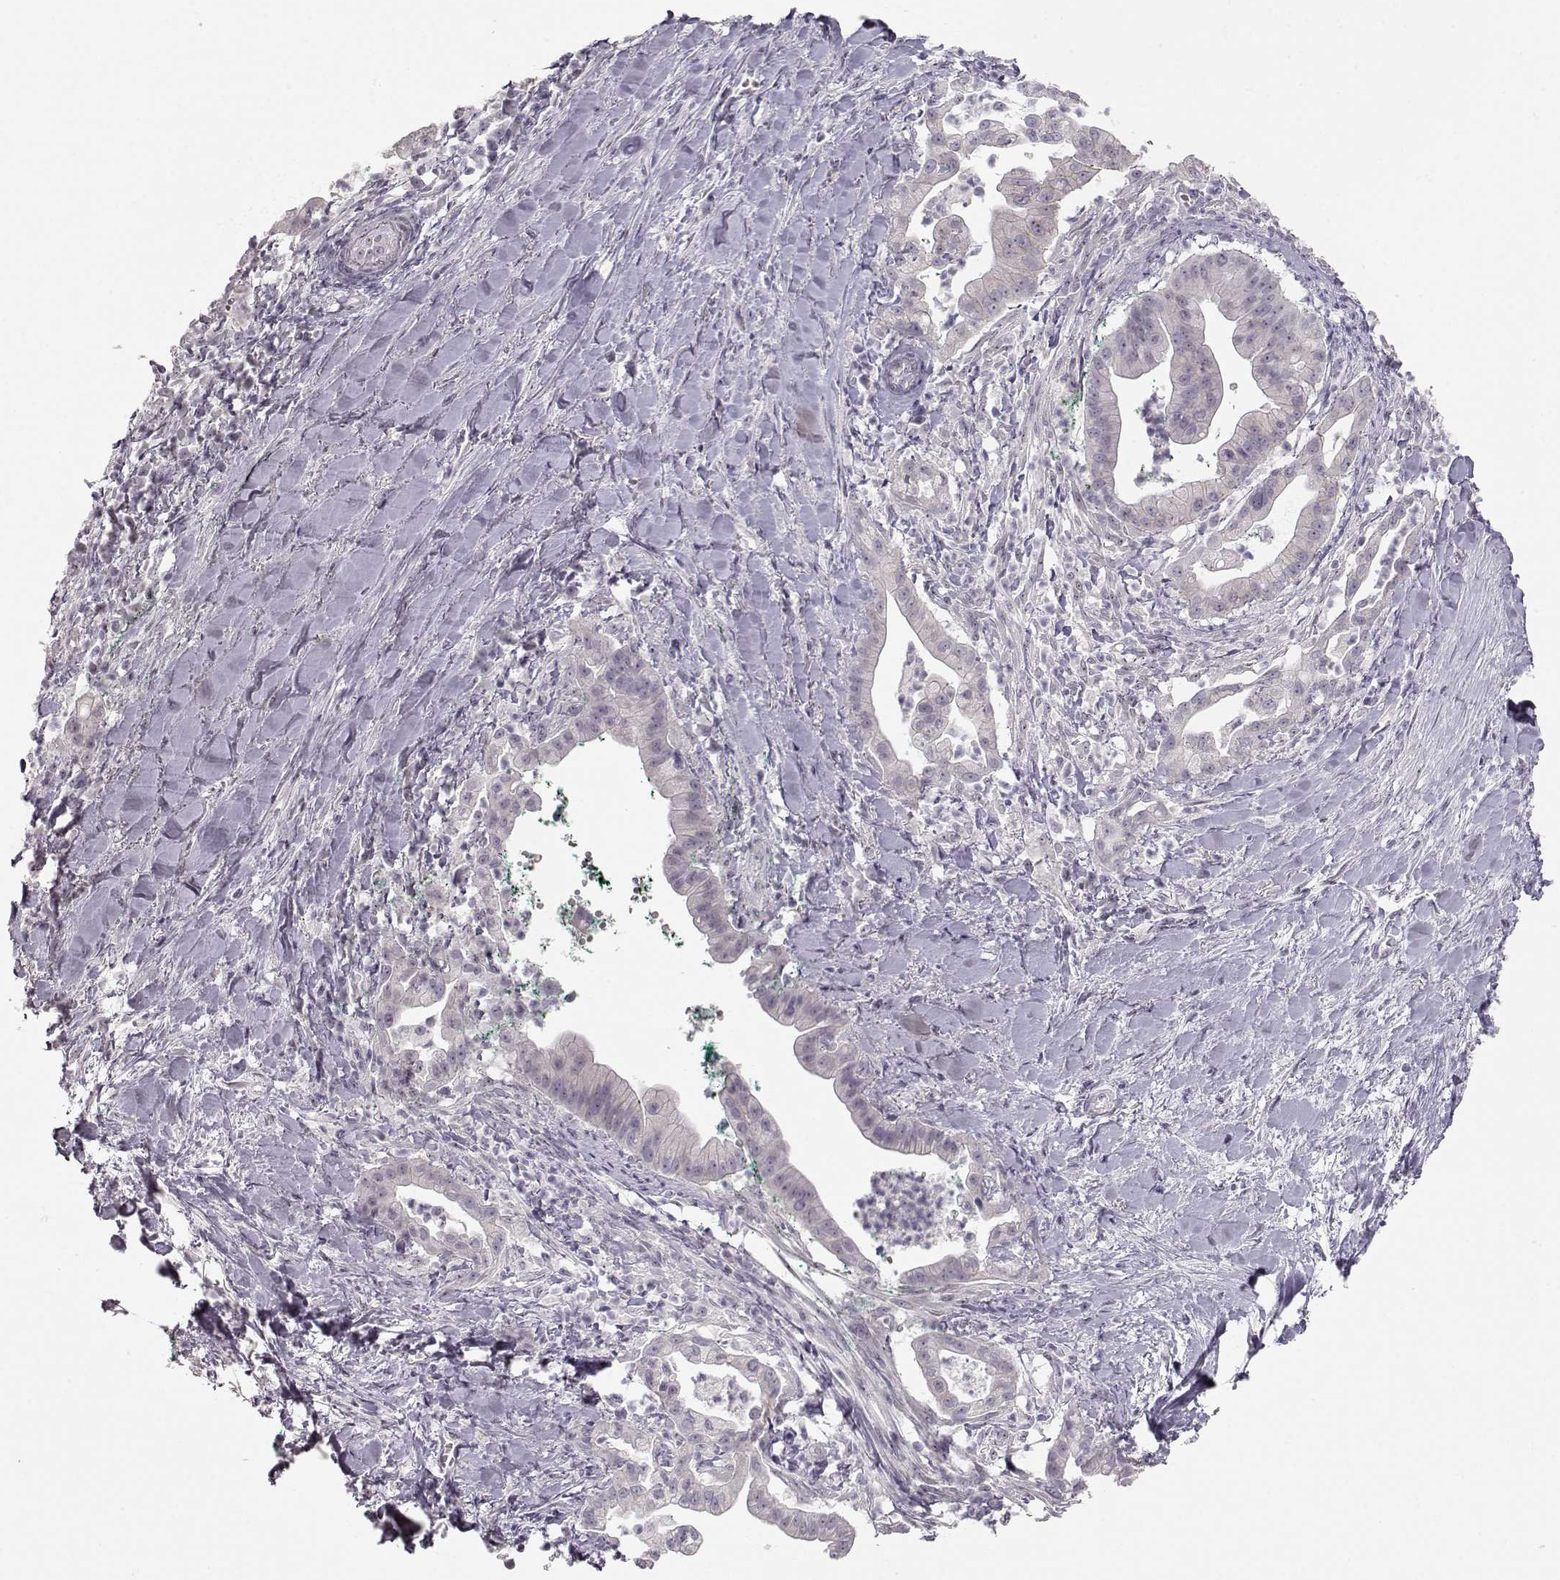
{"staining": {"intensity": "negative", "quantity": "none", "location": "none"}, "tissue": "pancreatic cancer", "cell_type": "Tumor cells", "image_type": "cancer", "snomed": [{"axis": "morphology", "description": "Normal tissue, NOS"}, {"axis": "morphology", "description": "Adenocarcinoma, NOS"}, {"axis": "topography", "description": "Lymph node"}, {"axis": "topography", "description": "Pancreas"}], "caption": "This is an immunohistochemistry photomicrograph of human adenocarcinoma (pancreatic). There is no expression in tumor cells.", "gene": "FAM205A", "patient": {"sex": "female", "age": 58}}